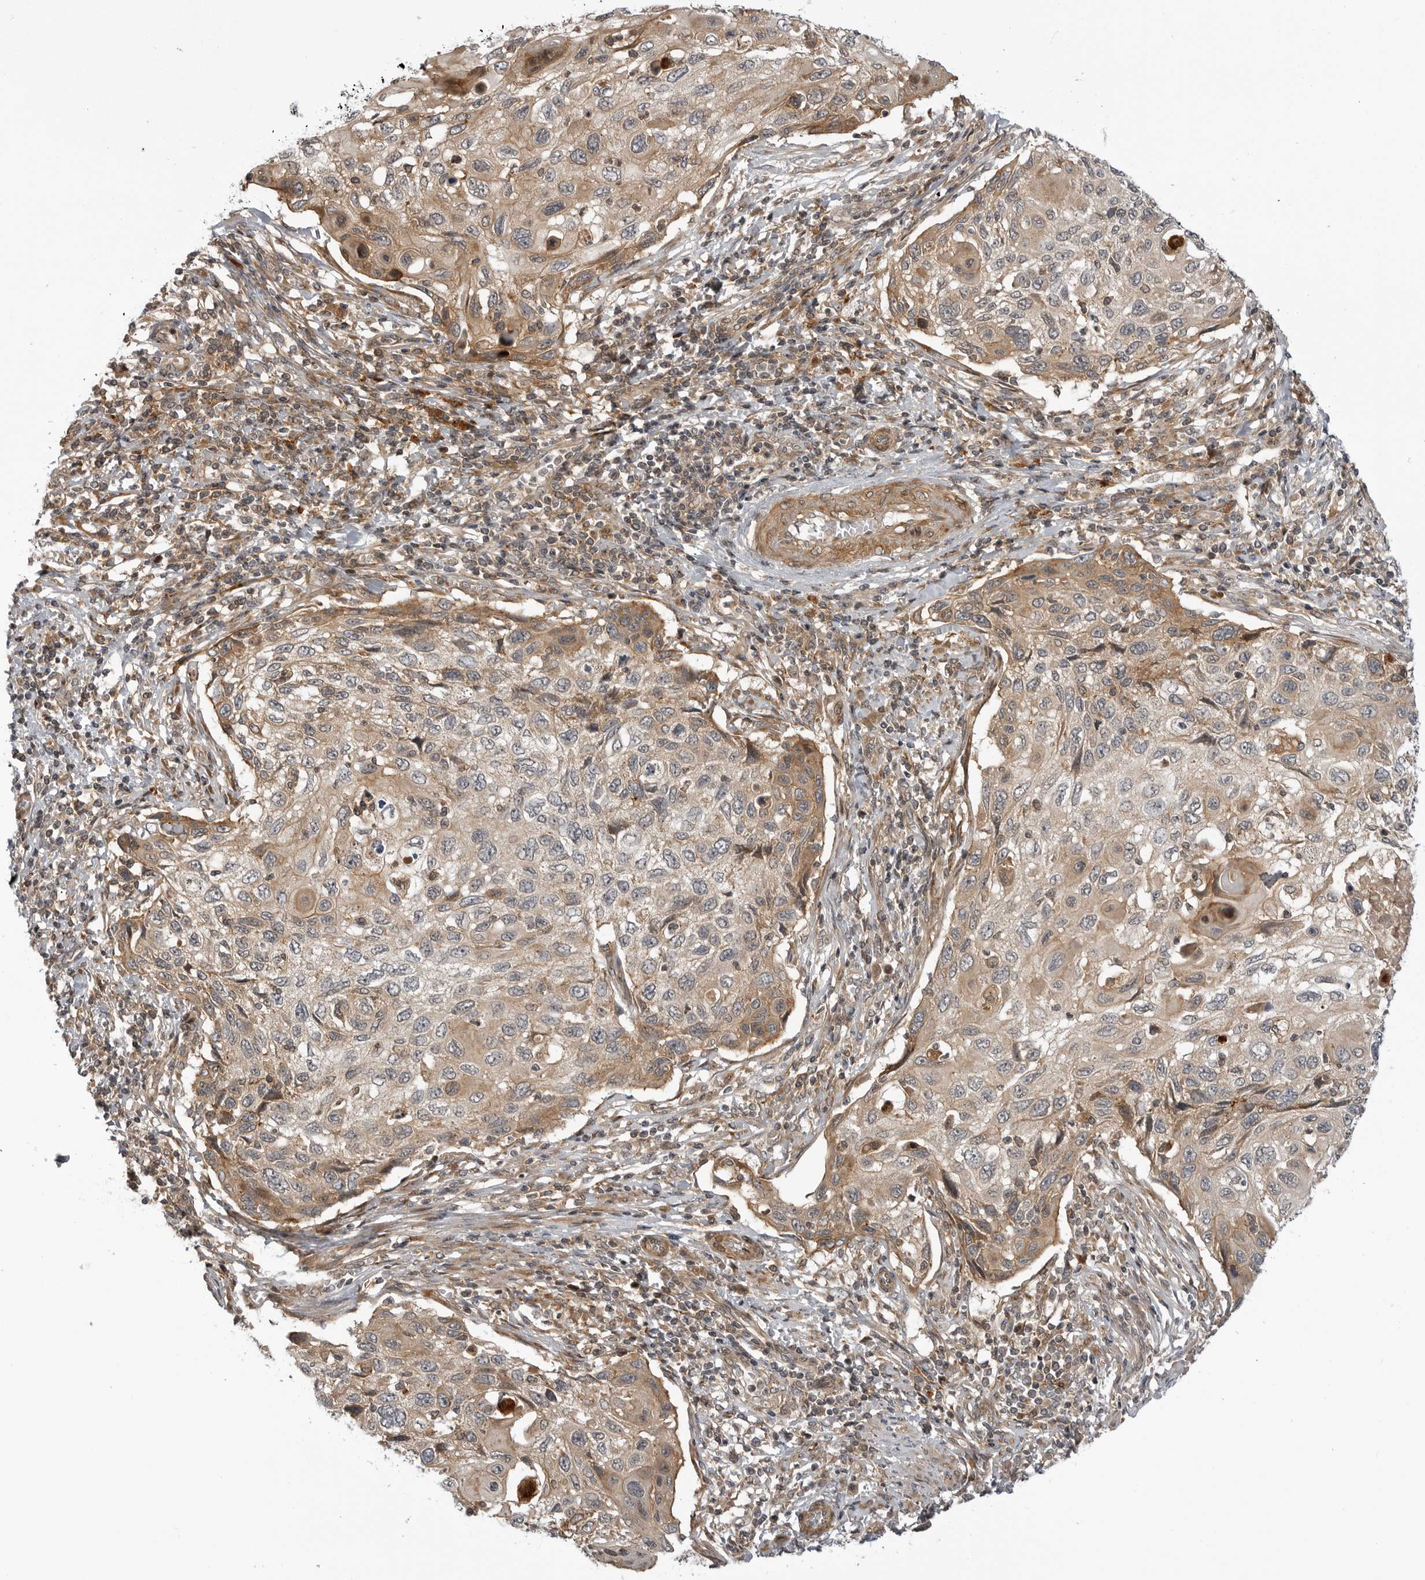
{"staining": {"intensity": "moderate", "quantity": ">75%", "location": "cytoplasmic/membranous"}, "tissue": "cervical cancer", "cell_type": "Tumor cells", "image_type": "cancer", "snomed": [{"axis": "morphology", "description": "Squamous cell carcinoma, NOS"}, {"axis": "topography", "description": "Cervix"}], "caption": "Tumor cells demonstrate medium levels of moderate cytoplasmic/membranous staining in about >75% of cells in cervical cancer (squamous cell carcinoma).", "gene": "LRRC45", "patient": {"sex": "female", "age": 70}}